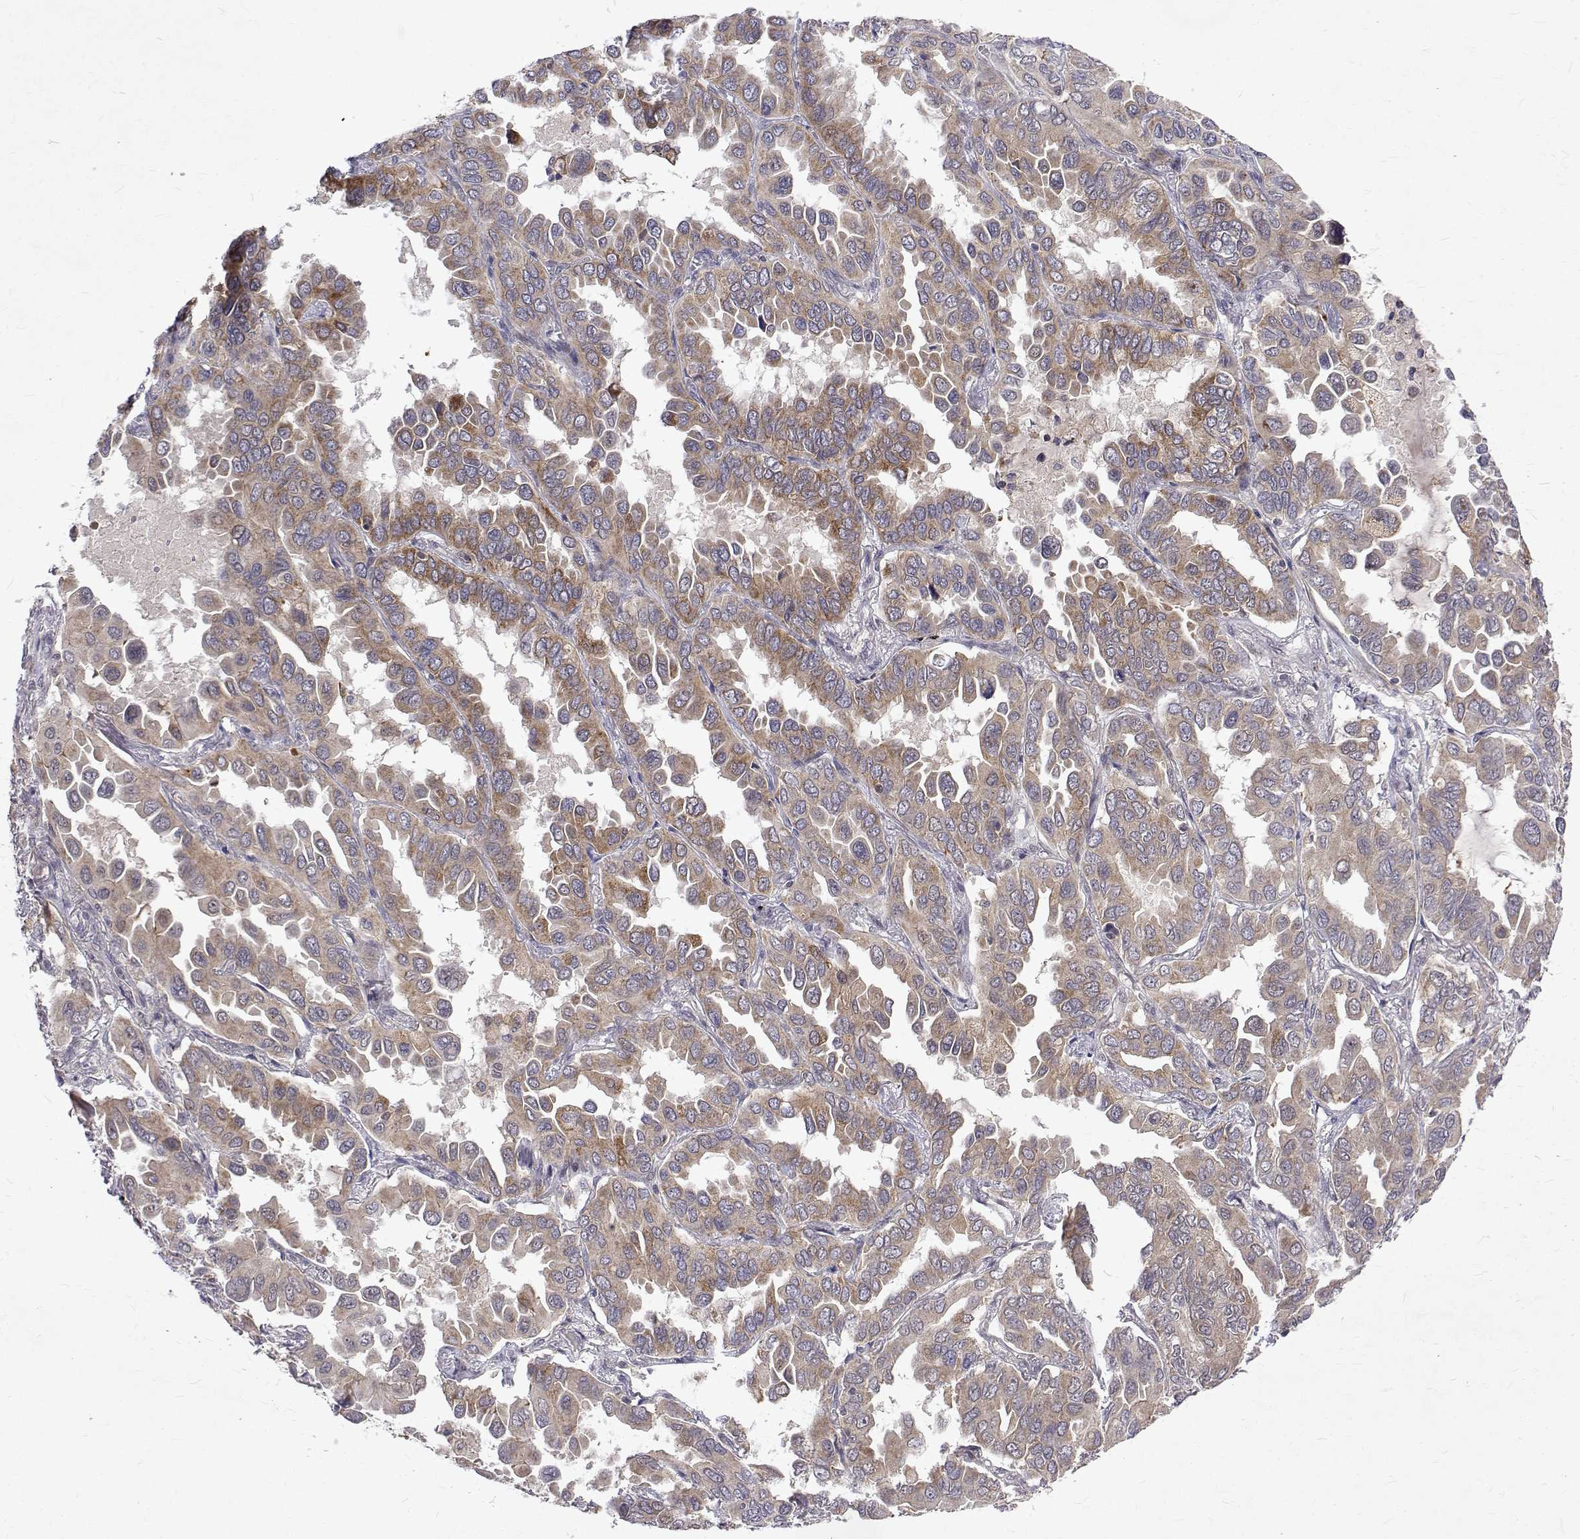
{"staining": {"intensity": "moderate", "quantity": ">75%", "location": "cytoplasmic/membranous"}, "tissue": "lung cancer", "cell_type": "Tumor cells", "image_type": "cancer", "snomed": [{"axis": "morphology", "description": "Adenocarcinoma, NOS"}, {"axis": "topography", "description": "Lung"}], "caption": "DAB immunohistochemical staining of lung adenocarcinoma exhibits moderate cytoplasmic/membranous protein staining in approximately >75% of tumor cells. Using DAB (3,3'-diaminobenzidine) (brown) and hematoxylin (blue) stains, captured at high magnification using brightfield microscopy.", "gene": "ALKBH8", "patient": {"sex": "male", "age": 64}}